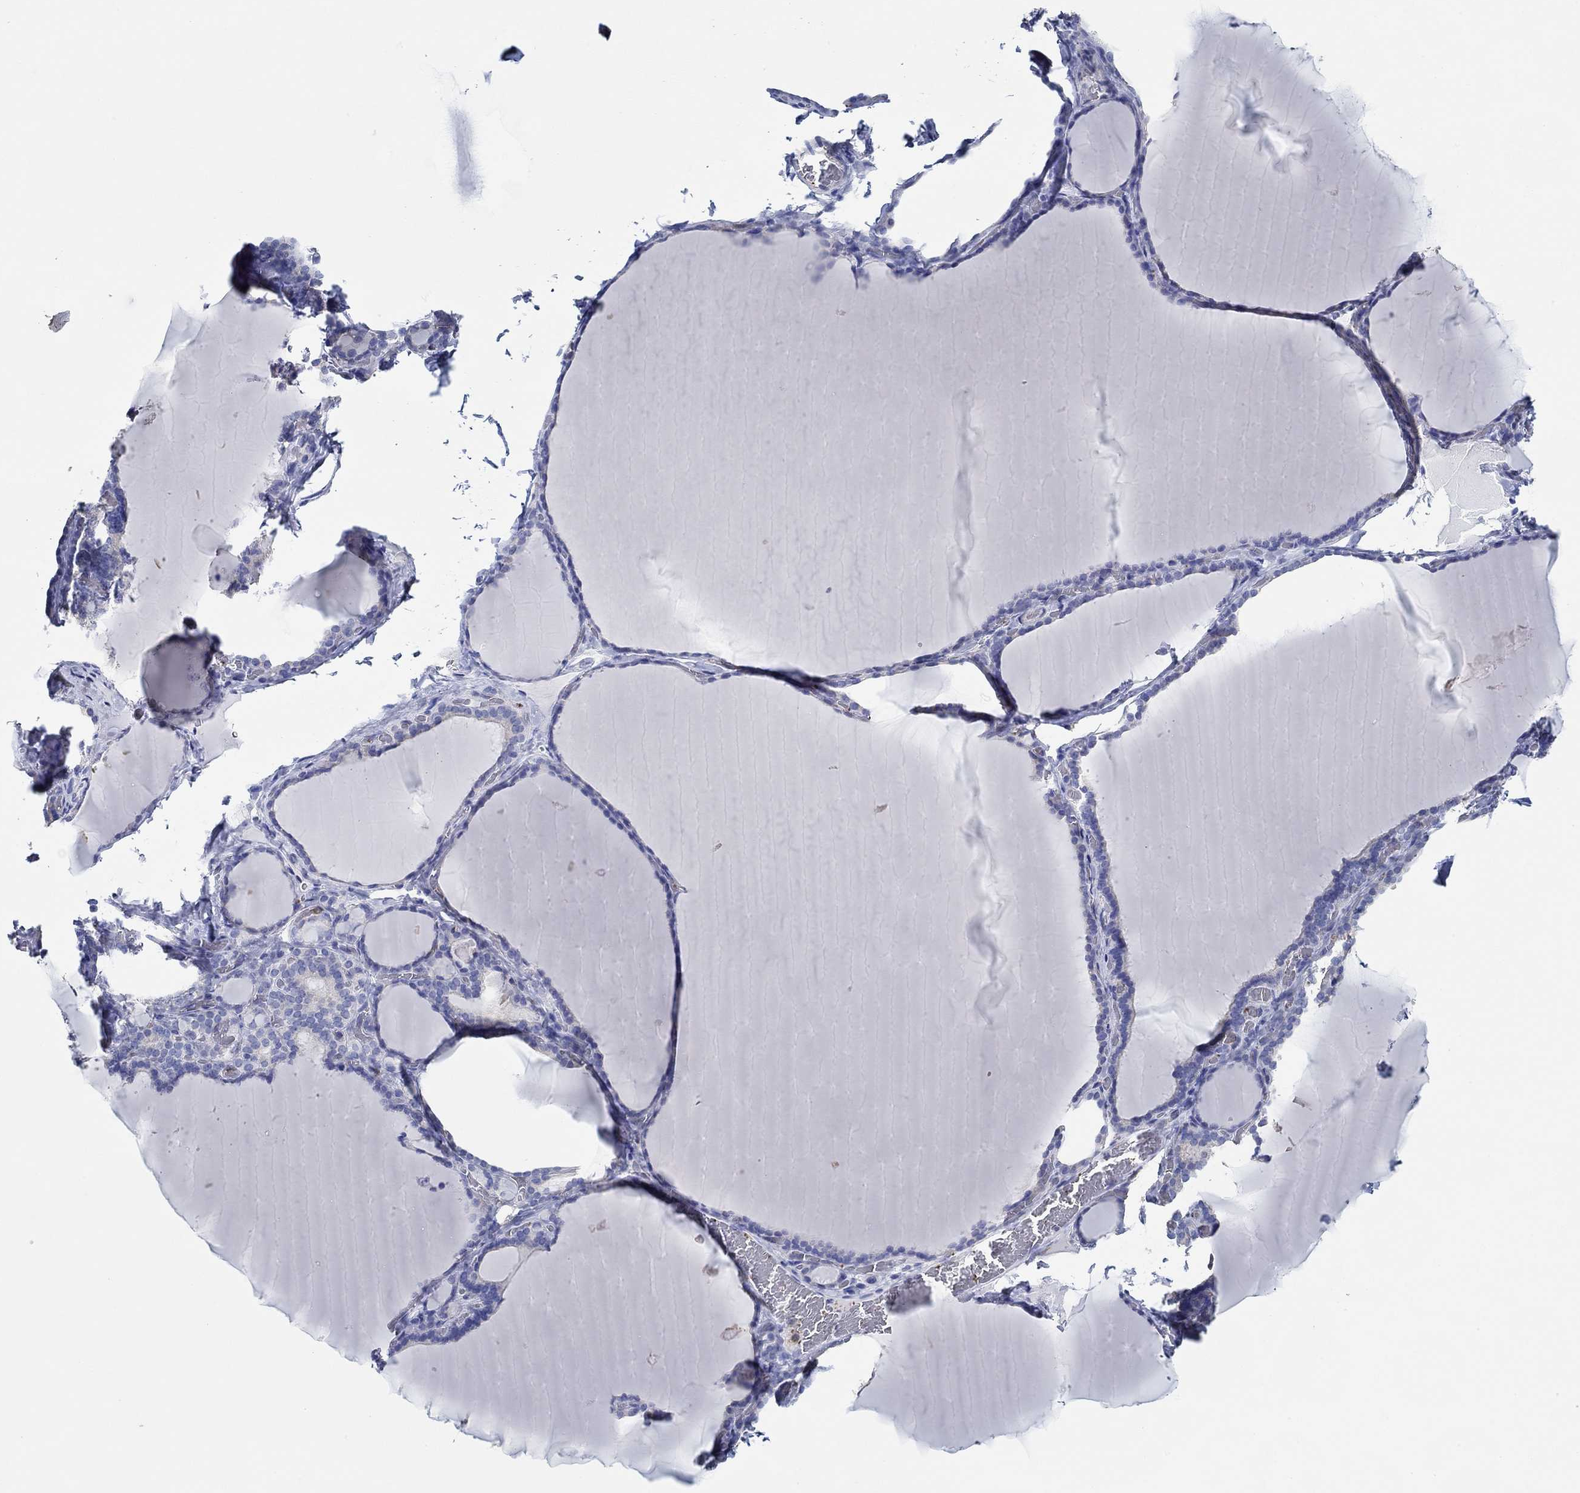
{"staining": {"intensity": "negative", "quantity": "none", "location": "none"}, "tissue": "thyroid gland", "cell_type": "Glandular cells", "image_type": "normal", "snomed": [{"axis": "morphology", "description": "Normal tissue, NOS"}, {"axis": "morphology", "description": "Hyperplasia, NOS"}, {"axis": "topography", "description": "Thyroid gland"}], "caption": "The histopathology image demonstrates no significant expression in glandular cells of thyroid gland. (DAB IHC with hematoxylin counter stain).", "gene": "SLC27A3", "patient": {"sex": "female", "age": 27}}